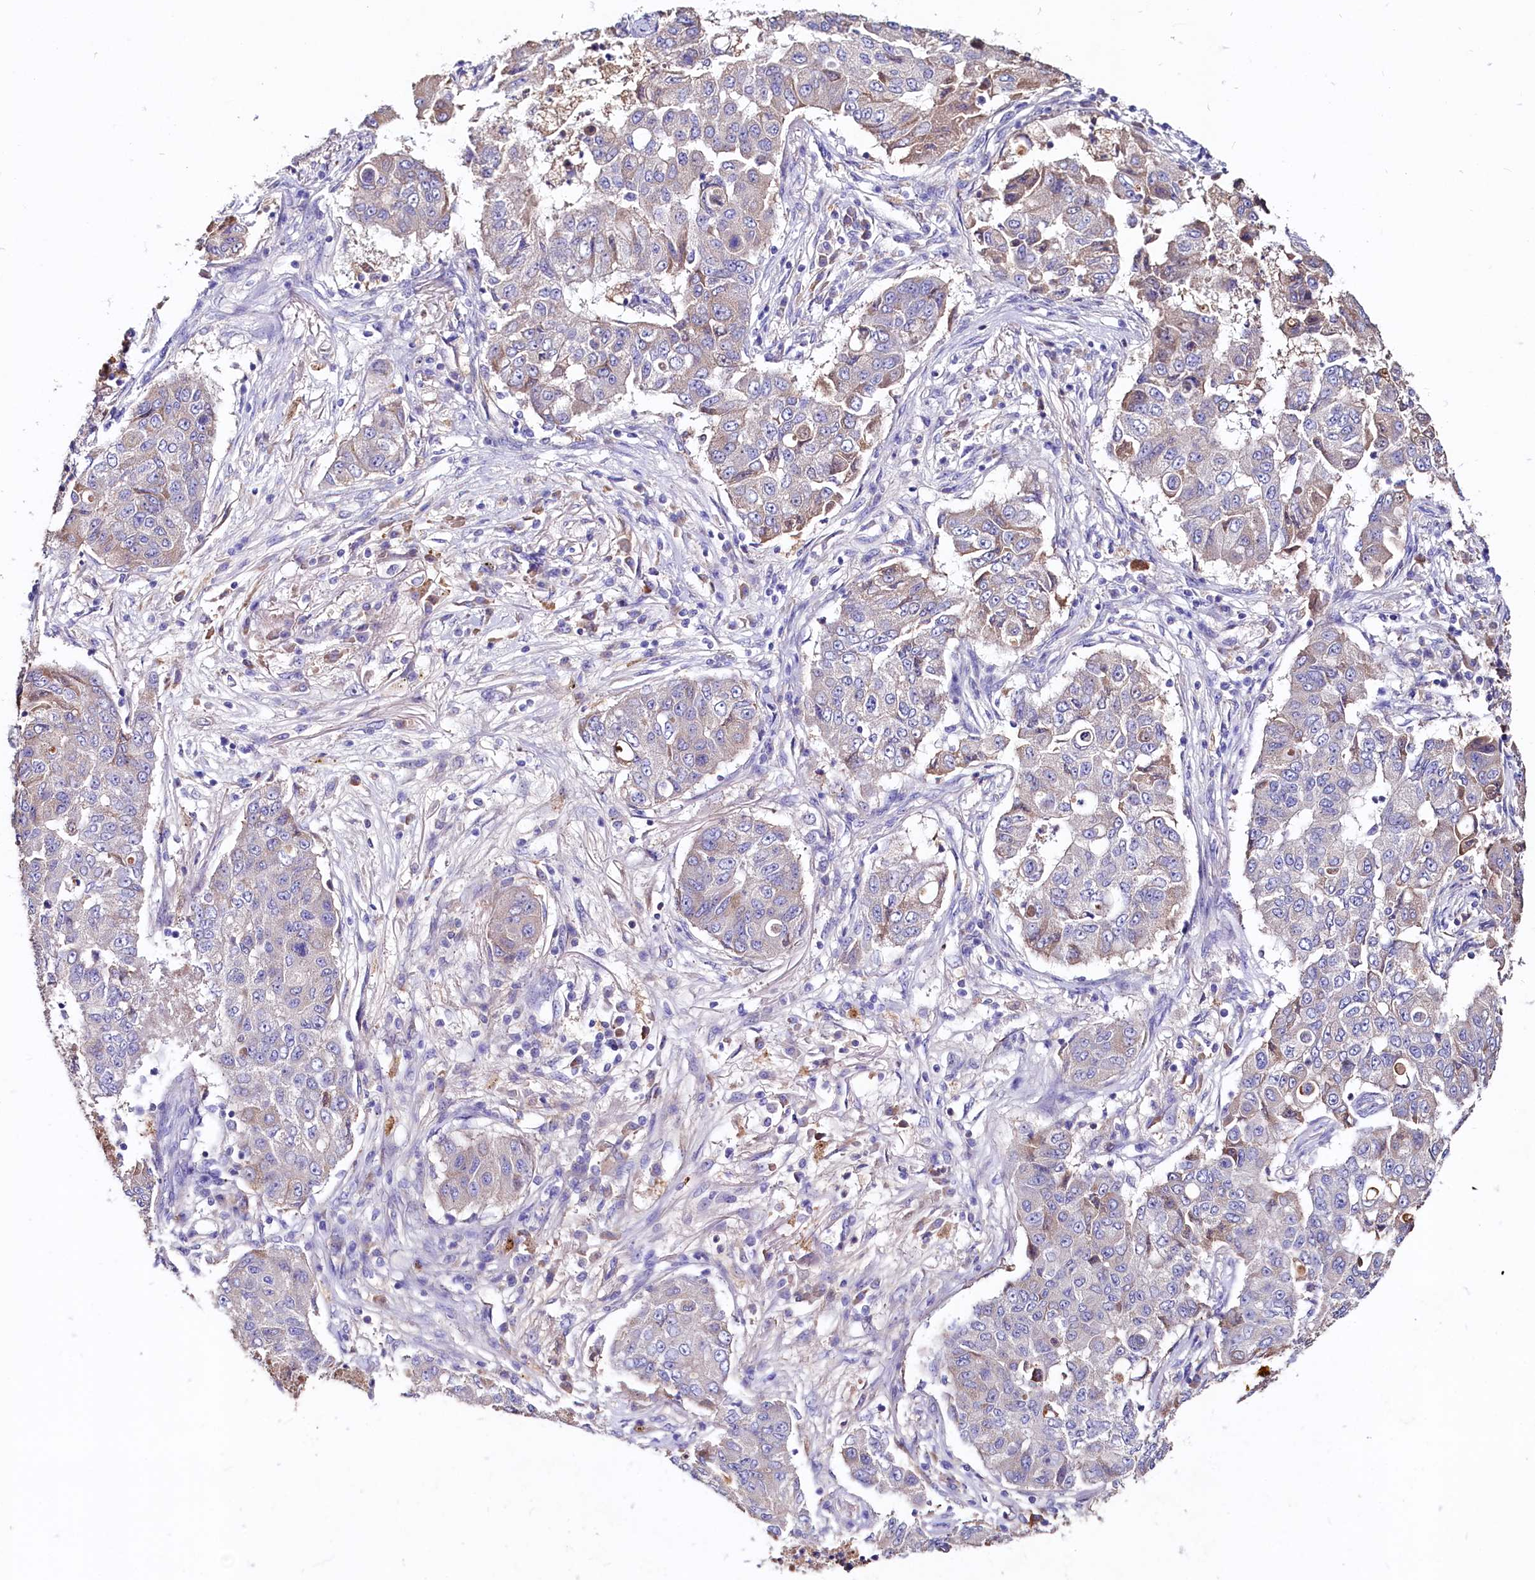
{"staining": {"intensity": "weak", "quantity": "<25%", "location": "cytoplasmic/membranous"}, "tissue": "lung cancer", "cell_type": "Tumor cells", "image_type": "cancer", "snomed": [{"axis": "morphology", "description": "Squamous cell carcinoma, NOS"}, {"axis": "topography", "description": "Lung"}], "caption": "Immunohistochemical staining of human lung squamous cell carcinoma demonstrates no significant staining in tumor cells. The staining was performed using DAB (3,3'-diaminobenzidine) to visualize the protein expression in brown, while the nuclei were stained in blue with hematoxylin (Magnification: 20x).", "gene": "IL17RD", "patient": {"sex": "male", "age": 74}}